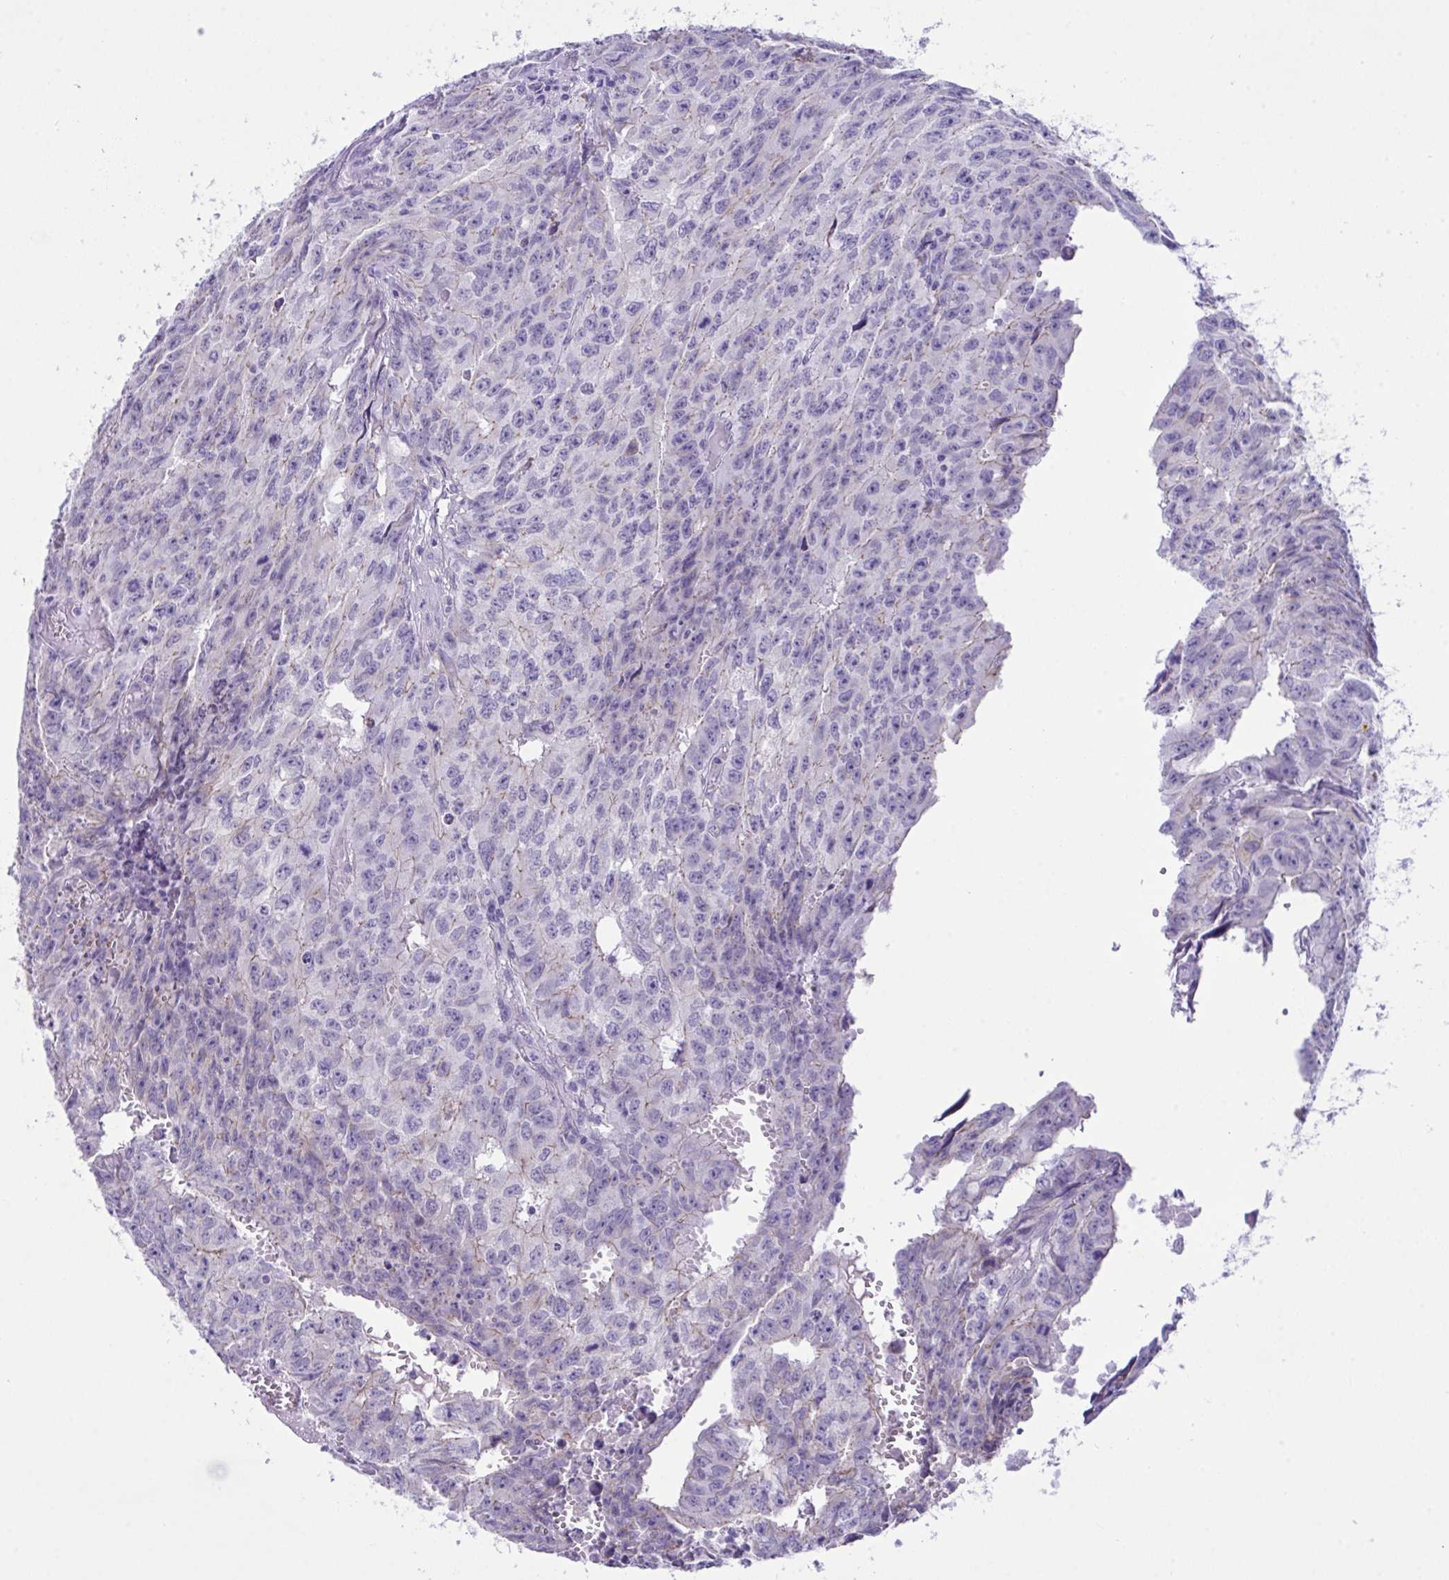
{"staining": {"intensity": "negative", "quantity": "none", "location": "none"}, "tissue": "testis cancer", "cell_type": "Tumor cells", "image_type": "cancer", "snomed": [{"axis": "morphology", "description": "Carcinoma, Embryonal, NOS"}, {"axis": "morphology", "description": "Teratoma, malignant, NOS"}, {"axis": "topography", "description": "Testis"}], "caption": "Immunohistochemistry photomicrograph of testis embryonal carcinoma stained for a protein (brown), which reveals no staining in tumor cells. (DAB (3,3'-diaminobenzidine) IHC visualized using brightfield microscopy, high magnification).", "gene": "GLB1L2", "patient": {"sex": "male", "age": 24}}